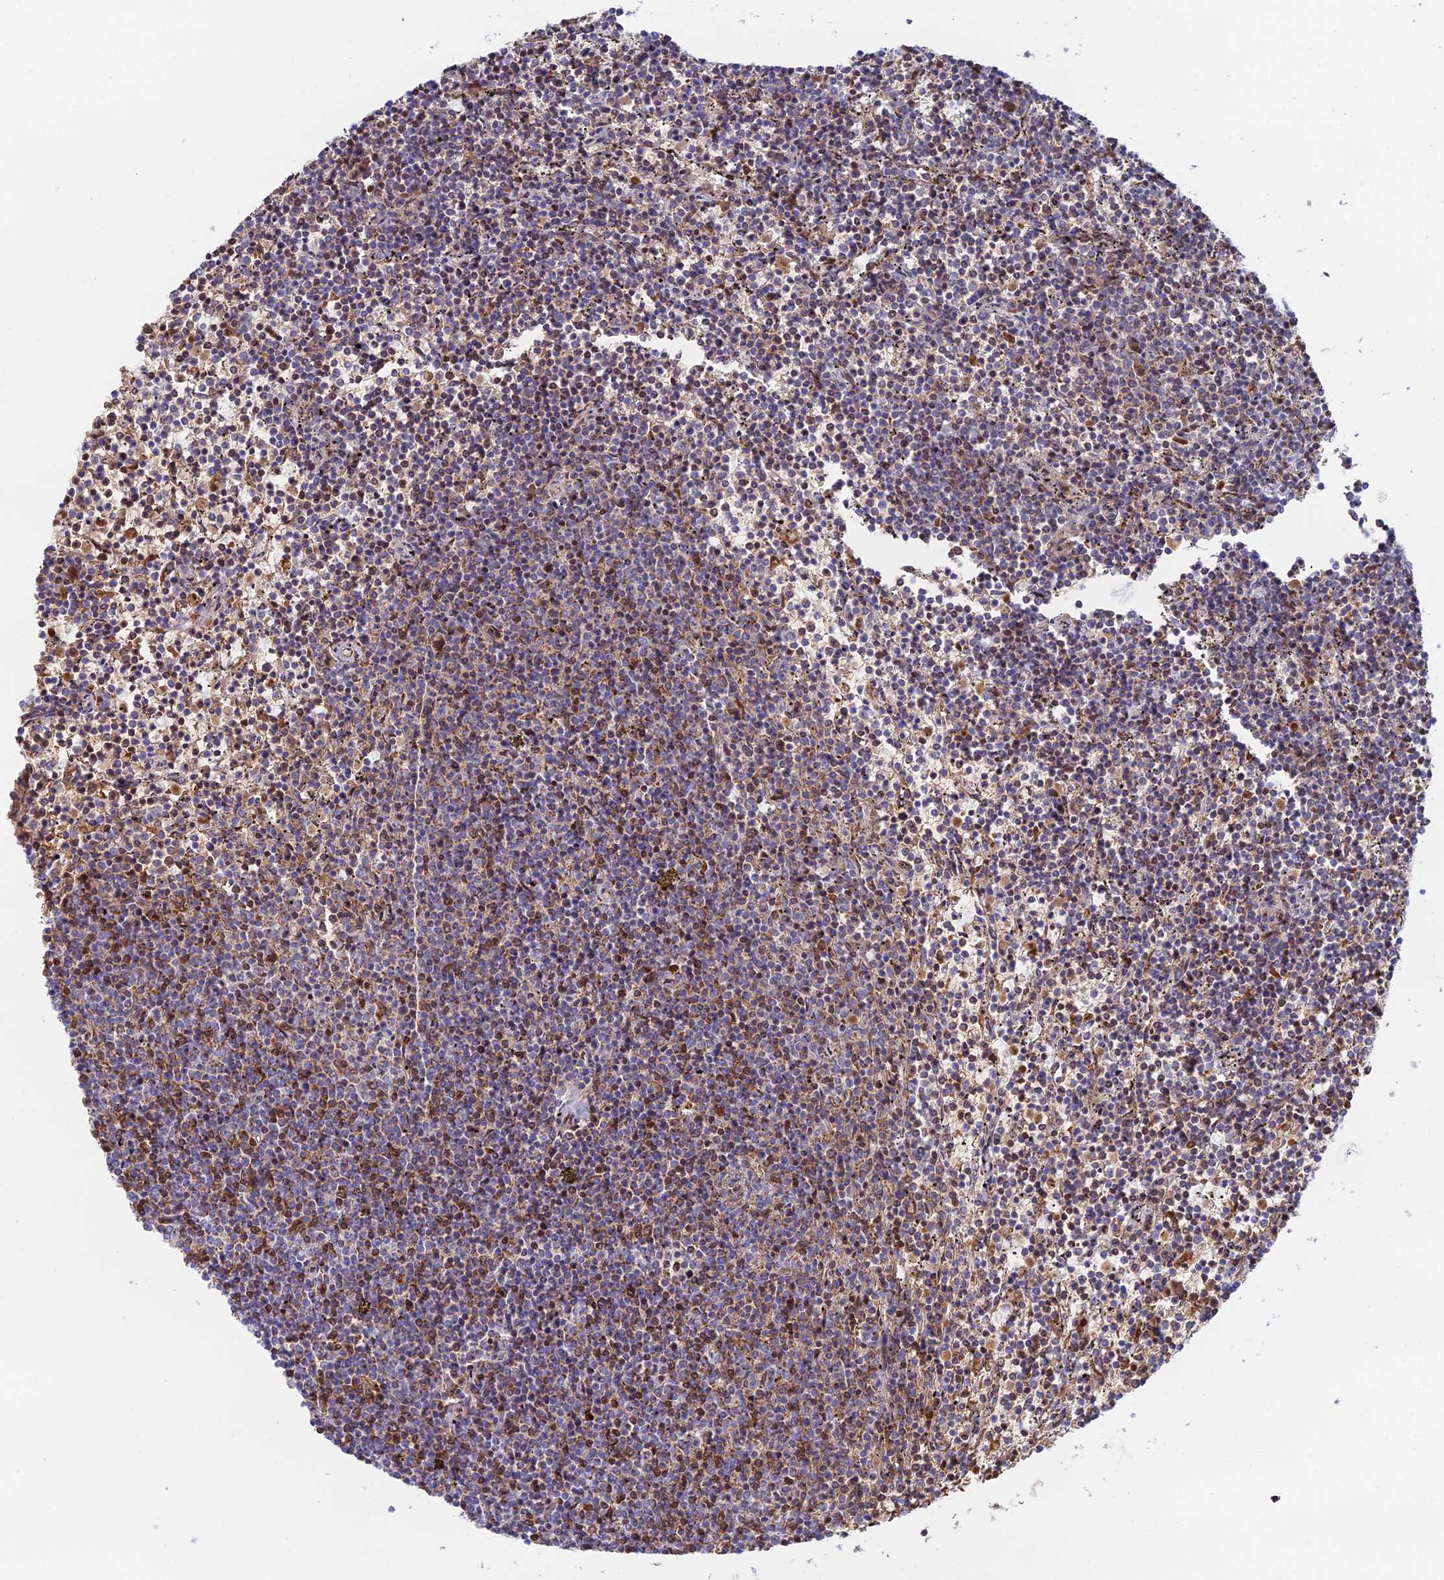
{"staining": {"intensity": "moderate", "quantity": "<25%", "location": "cytoplasmic/membranous"}, "tissue": "lymphoma", "cell_type": "Tumor cells", "image_type": "cancer", "snomed": [{"axis": "morphology", "description": "Malignant lymphoma, non-Hodgkin's type, Low grade"}, {"axis": "topography", "description": "Spleen"}], "caption": "An immunohistochemistry (IHC) image of tumor tissue is shown. Protein staining in brown labels moderate cytoplasmic/membranous positivity in malignant lymphoma, non-Hodgkin's type (low-grade) within tumor cells. Immunohistochemistry (ihc) stains the protein of interest in brown and the nuclei are stained blue.", "gene": "HS2ST1", "patient": {"sex": "female", "age": 50}}